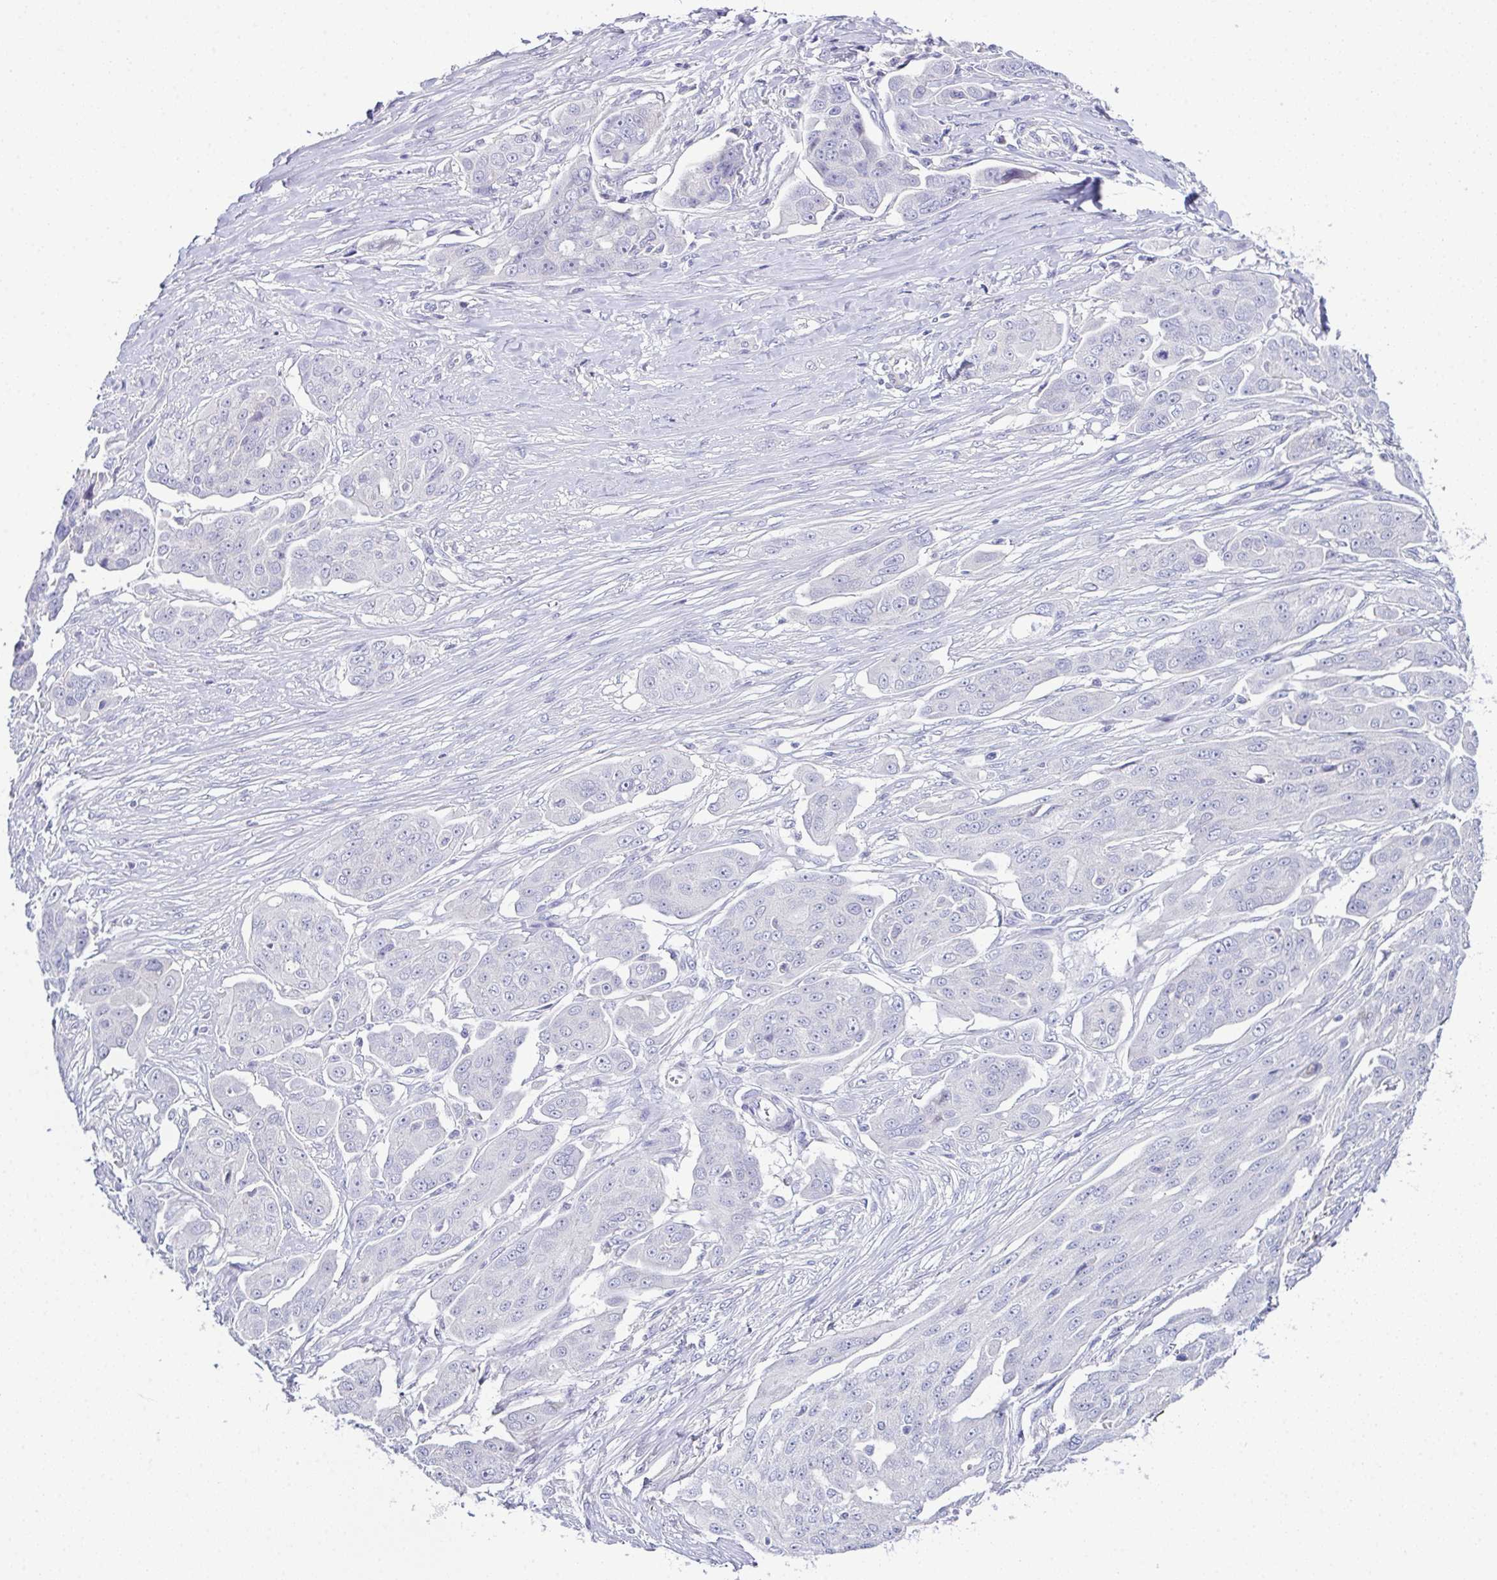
{"staining": {"intensity": "negative", "quantity": "none", "location": "none"}, "tissue": "ovarian cancer", "cell_type": "Tumor cells", "image_type": "cancer", "snomed": [{"axis": "morphology", "description": "Carcinoma, endometroid"}, {"axis": "topography", "description": "Ovary"}], "caption": "A high-resolution image shows immunohistochemistry (IHC) staining of ovarian cancer, which displays no significant staining in tumor cells.", "gene": "CFAP97D1", "patient": {"sex": "female", "age": 70}}